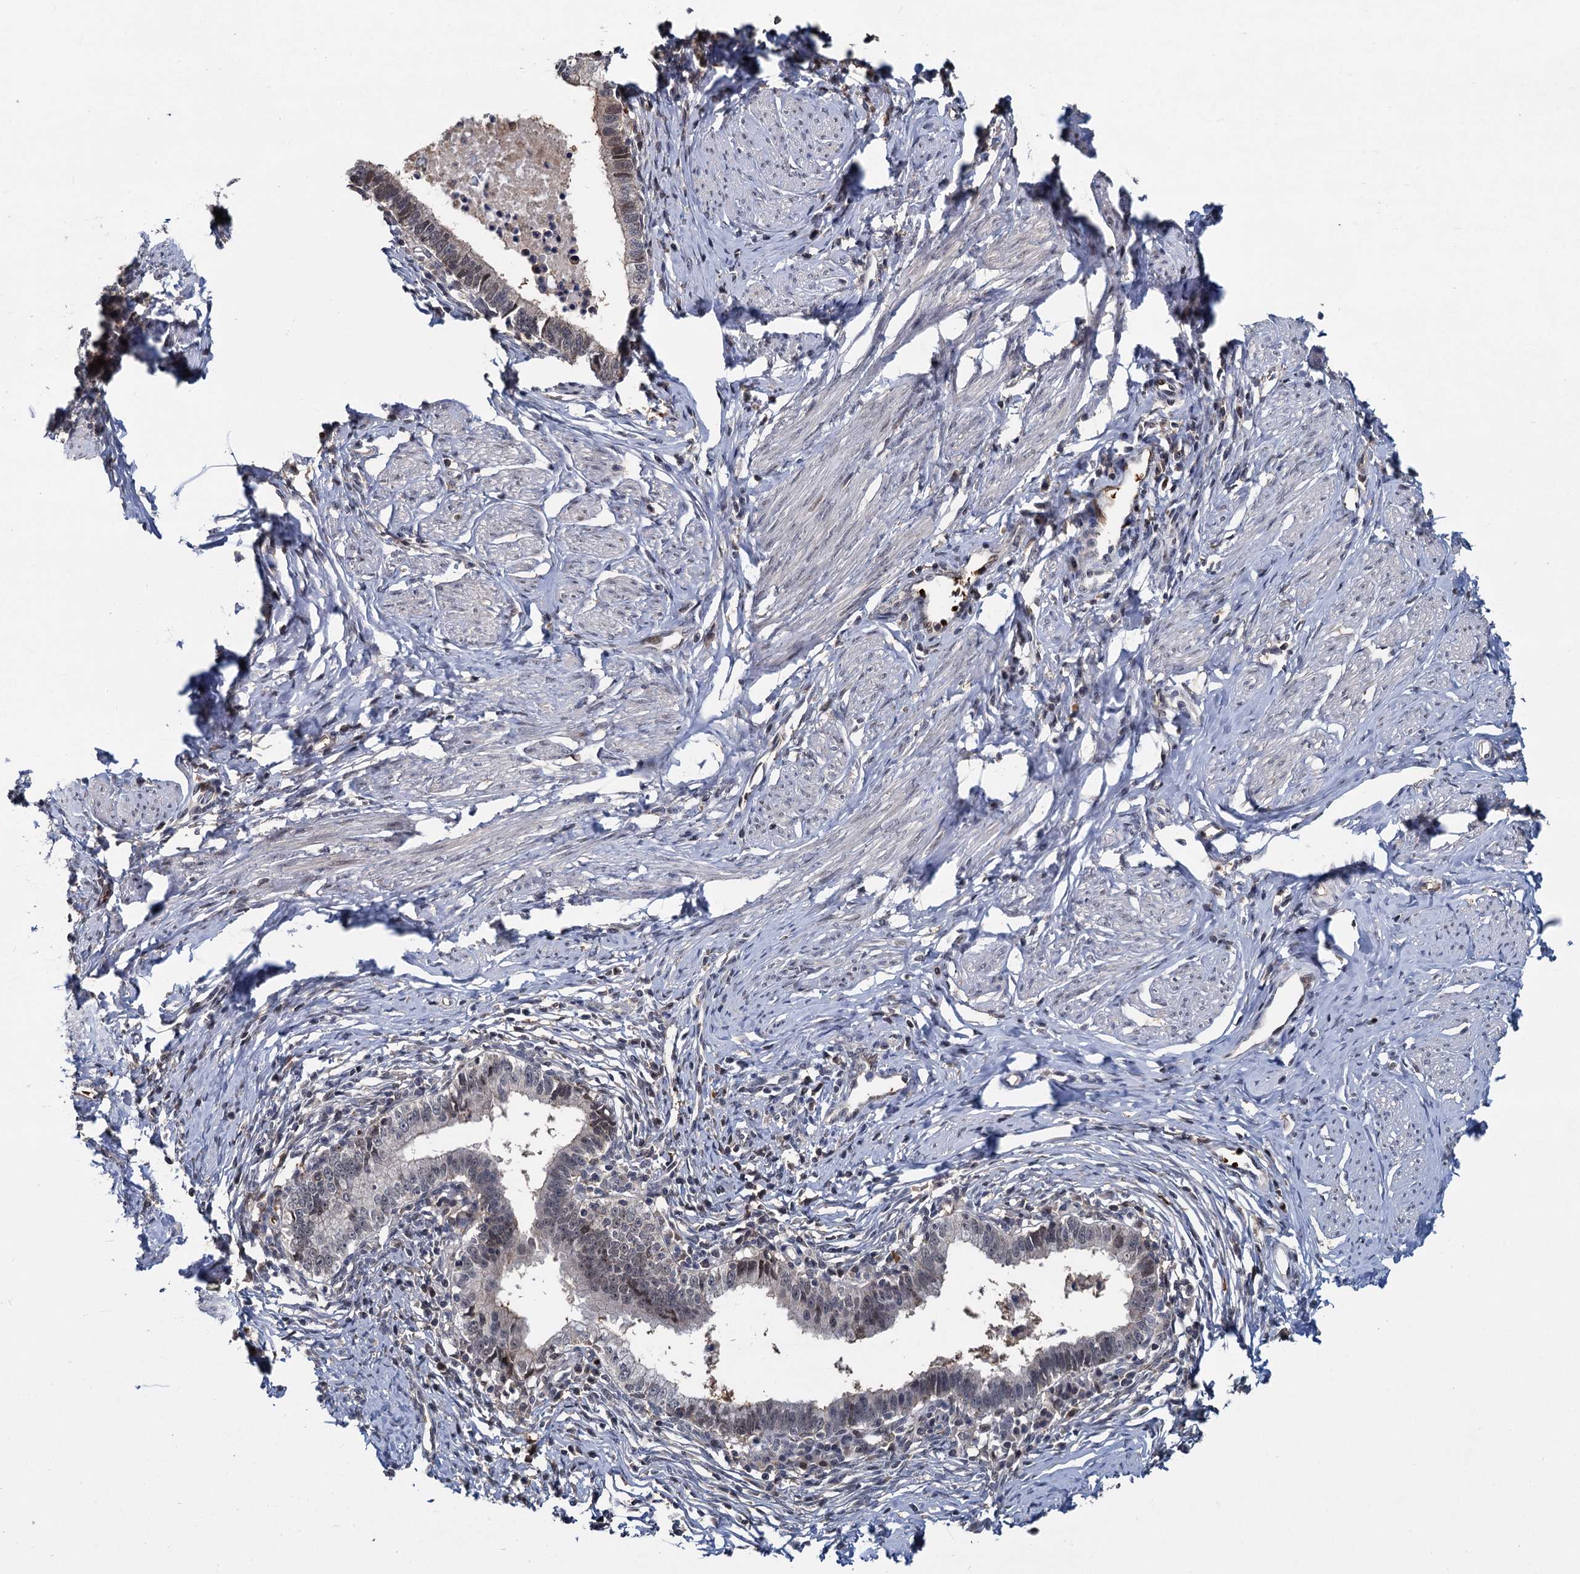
{"staining": {"intensity": "weak", "quantity": "25%-75%", "location": "nuclear"}, "tissue": "cervical cancer", "cell_type": "Tumor cells", "image_type": "cancer", "snomed": [{"axis": "morphology", "description": "Adenocarcinoma, NOS"}, {"axis": "topography", "description": "Cervix"}], "caption": "High-power microscopy captured an immunohistochemistry micrograph of adenocarcinoma (cervical), revealing weak nuclear staining in about 25%-75% of tumor cells. (DAB (3,3'-diaminobenzidine) IHC with brightfield microscopy, high magnification).", "gene": "FANCI", "patient": {"sex": "female", "age": 36}}